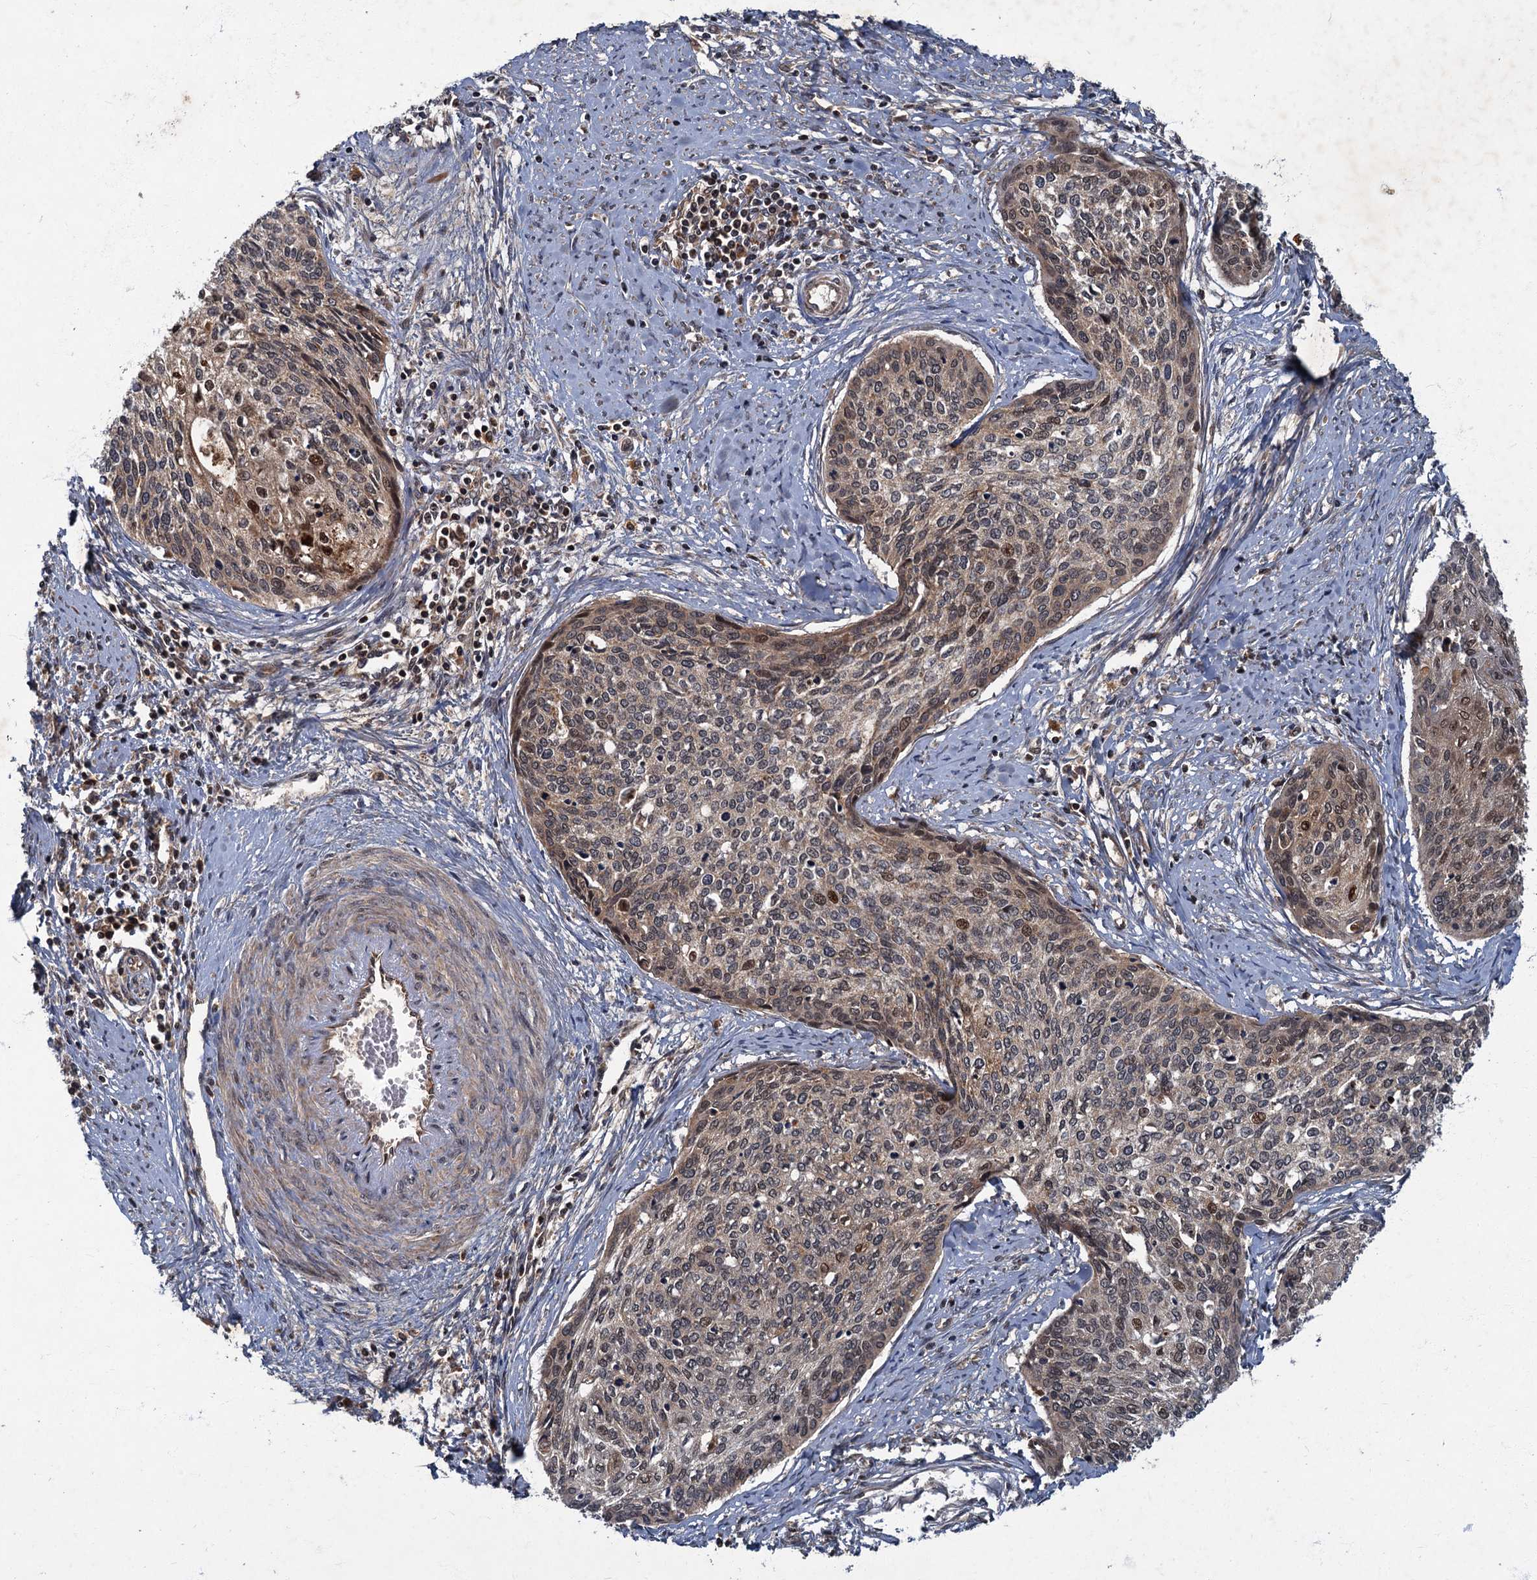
{"staining": {"intensity": "weak", "quantity": ">75%", "location": "cytoplasmic/membranous"}, "tissue": "cervical cancer", "cell_type": "Tumor cells", "image_type": "cancer", "snomed": [{"axis": "morphology", "description": "Squamous cell carcinoma, NOS"}, {"axis": "topography", "description": "Cervix"}], "caption": "Immunohistochemical staining of cervical cancer (squamous cell carcinoma) demonstrates weak cytoplasmic/membranous protein staining in approximately >75% of tumor cells.", "gene": "SLC11A2", "patient": {"sex": "female", "age": 37}}